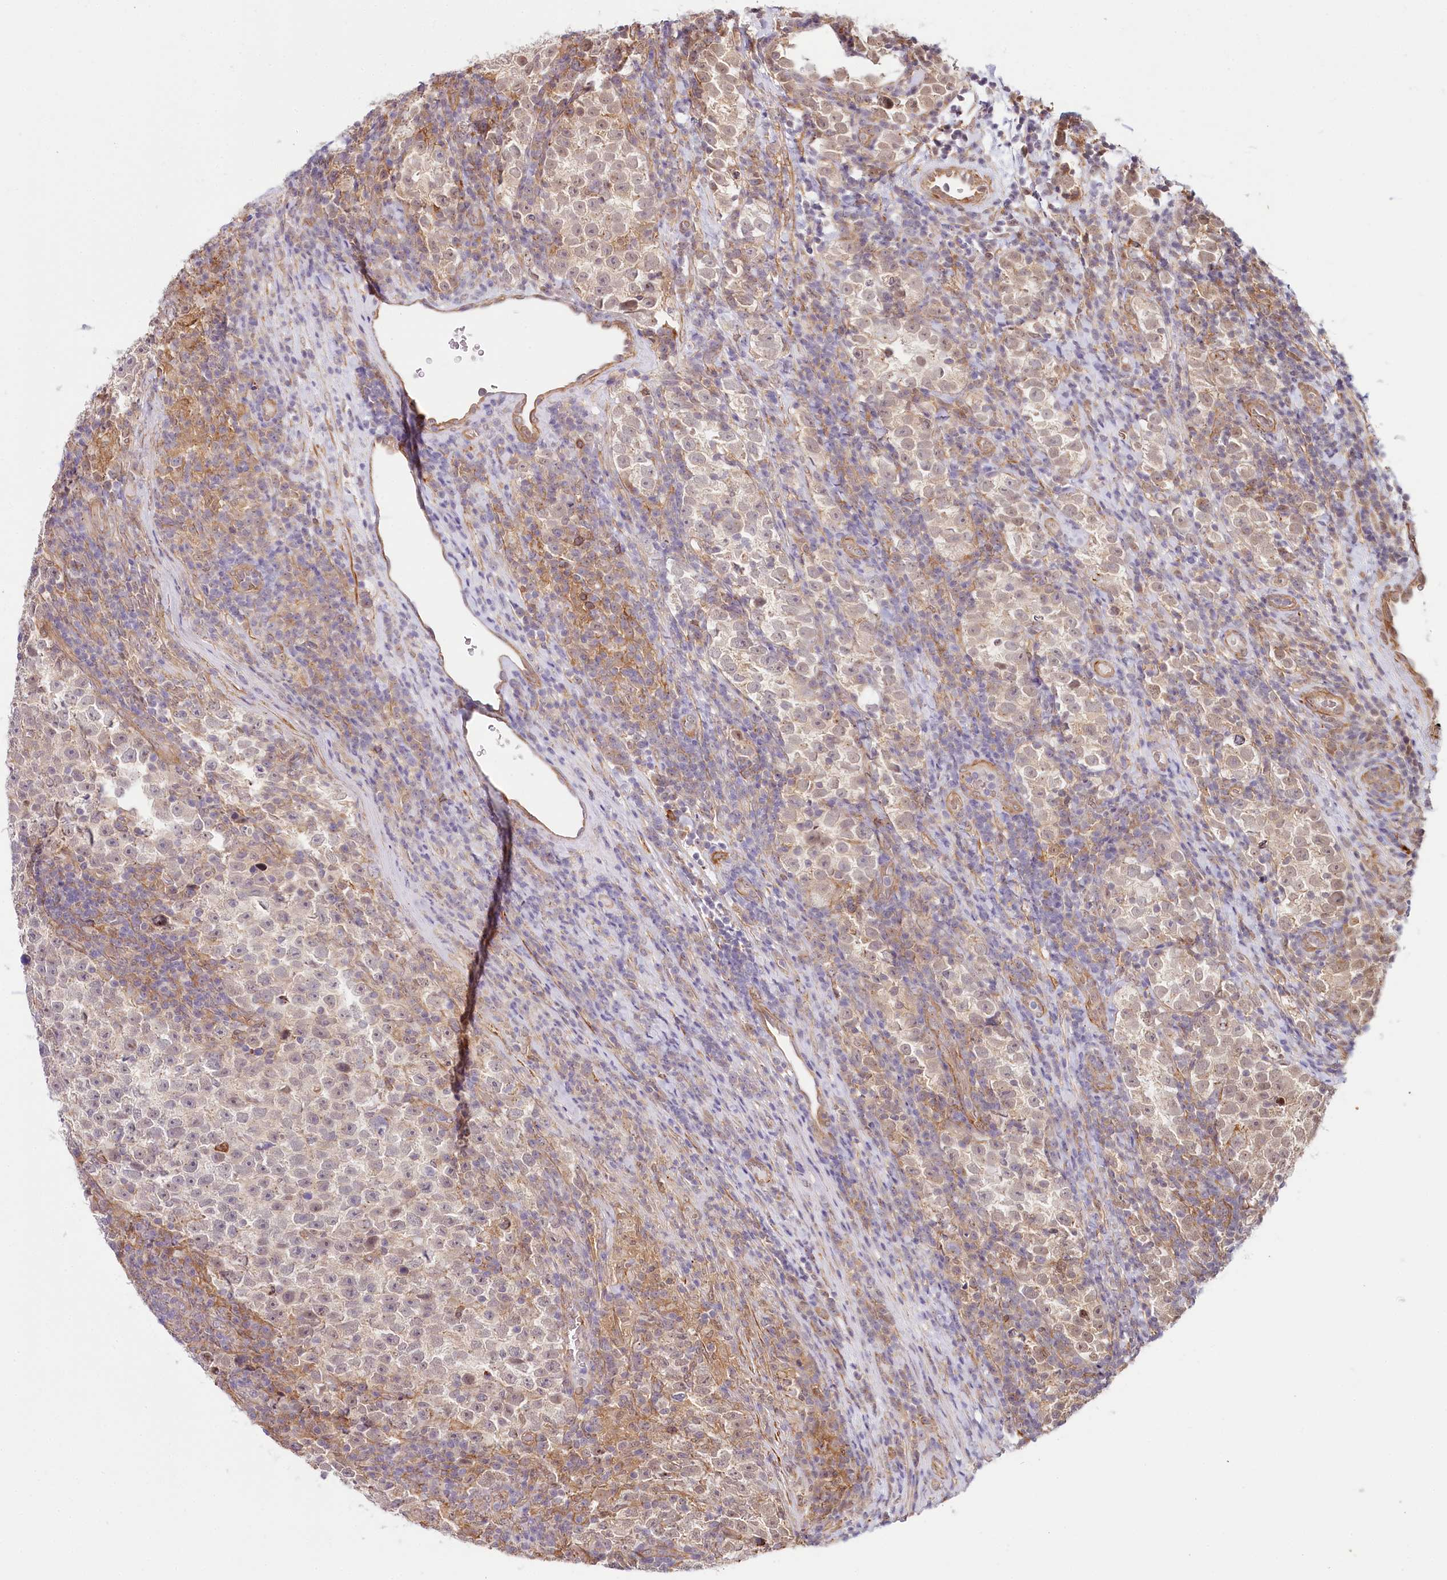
{"staining": {"intensity": "negative", "quantity": "none", "location": "none"}, "tissue": "testis cancer", "cell_type": "Tumor cells", "image_type": "cancer", "snomed": [{"axis": "morphology", "description": "Normal tissue, NOS"}, {"axis": "morphology", "description": "Seminoma, NOS"}, {"axis": "topography", "description": "Testis"}], "caption": "IHC micrograph of human testis seminoma stained for a protein (brown), which reveals no staining in tumor cells. (Brightfield microscopy of DAB (3,3'-diaminobenzidine) IHC at high magnification).", "gene": "TUBGCP2", "patient": {"sex": "male", "age": 43}}